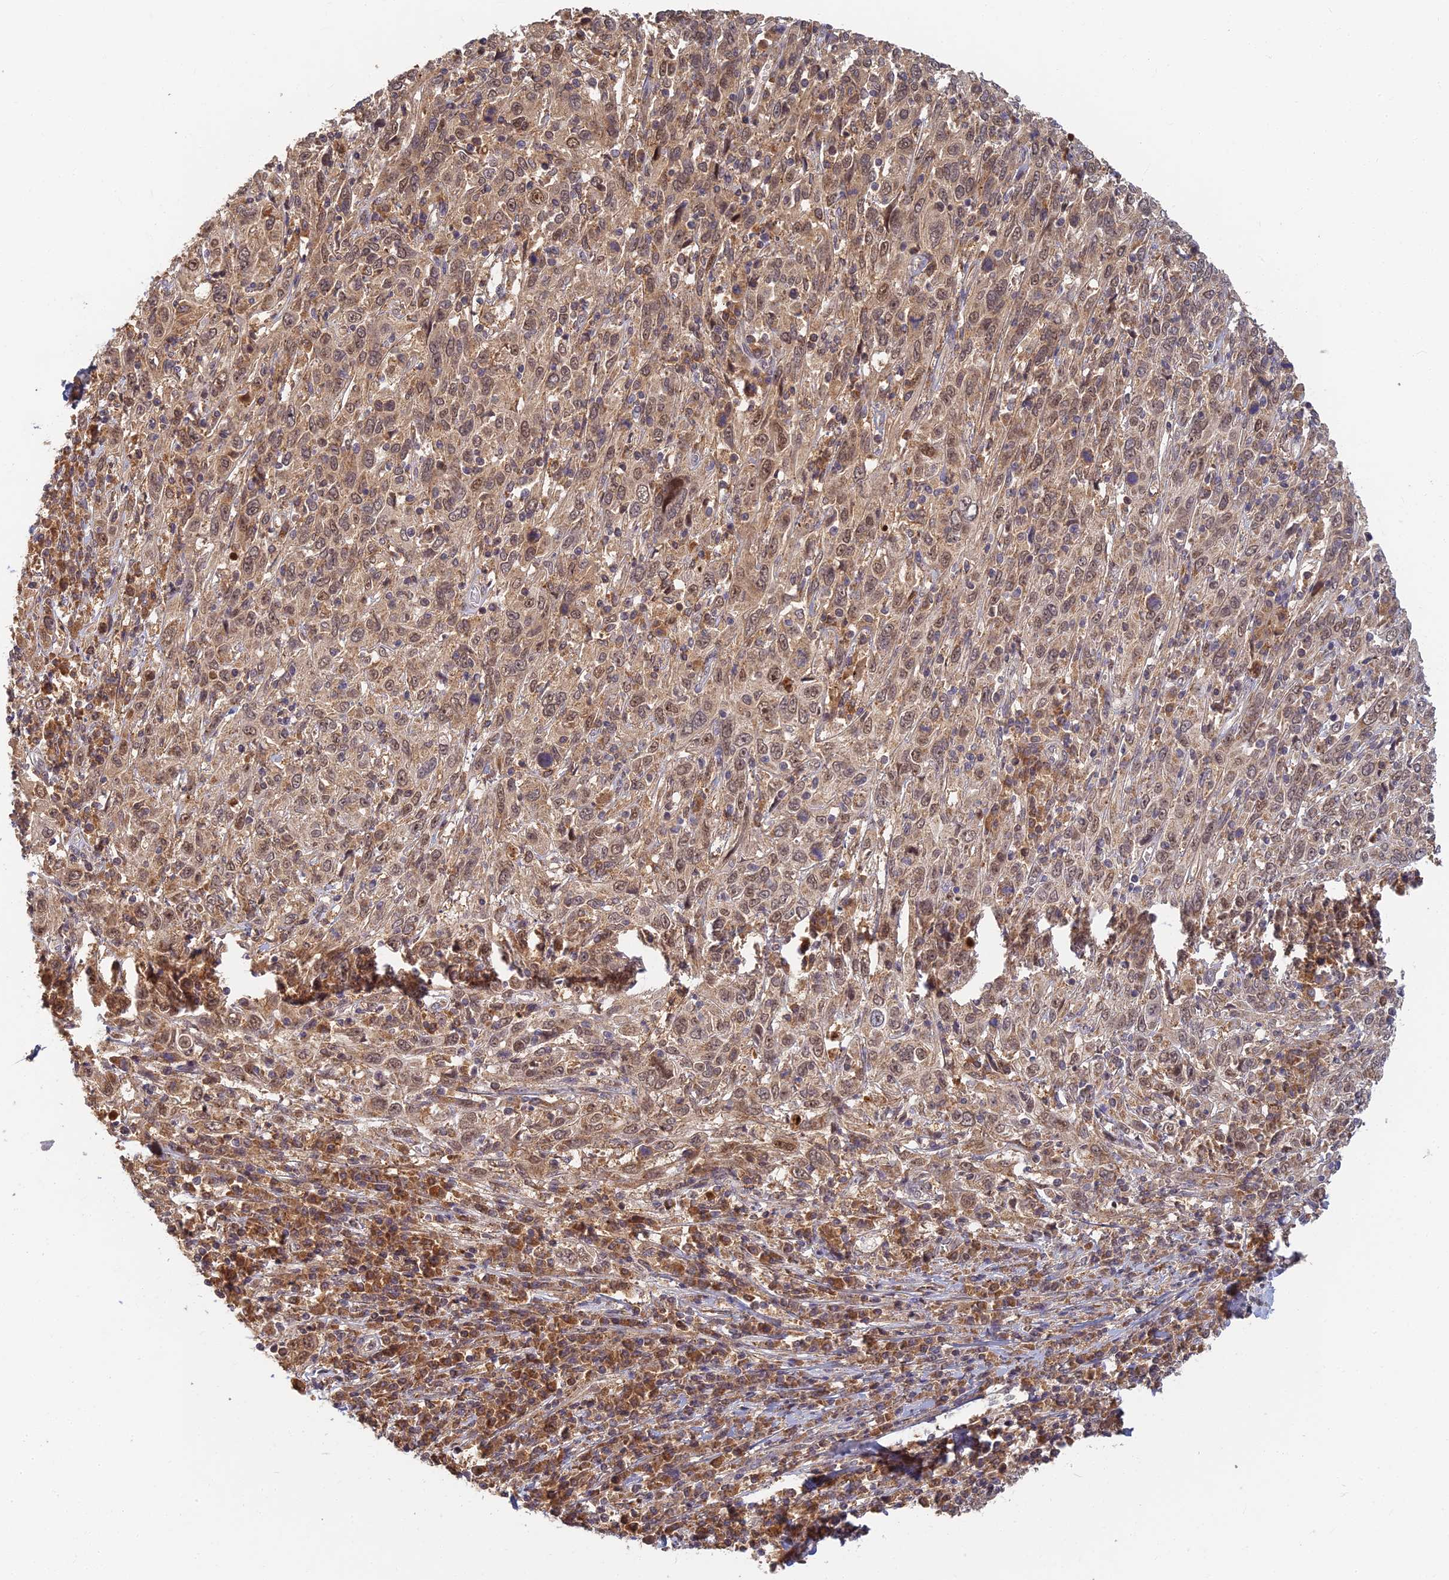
{"staining": {"intensity": "moderate", "quantity": ">75%", "location": "cytoplasmic/membranous,nuclear"}, "tissue": "cervical cancer", "cell_type": "Tumor cells", "image_type": "cancer", "snomed": [{"axis": "morphology", "description": "Squamous cell carcinoma, NOS"}, {"axis": "topography", "description": "Cervix"}], "caption": "Moderate cytoplasmic/membranous and nuclear expression is seen in approximately >75% of tumor cells in cervical cancer. (DAB (3,3'-diaminobenzidine) IHC with brightfield microscopy, high magnification).", "gene": "RGL3", "patient": {"sex": "female", "age": 46}}